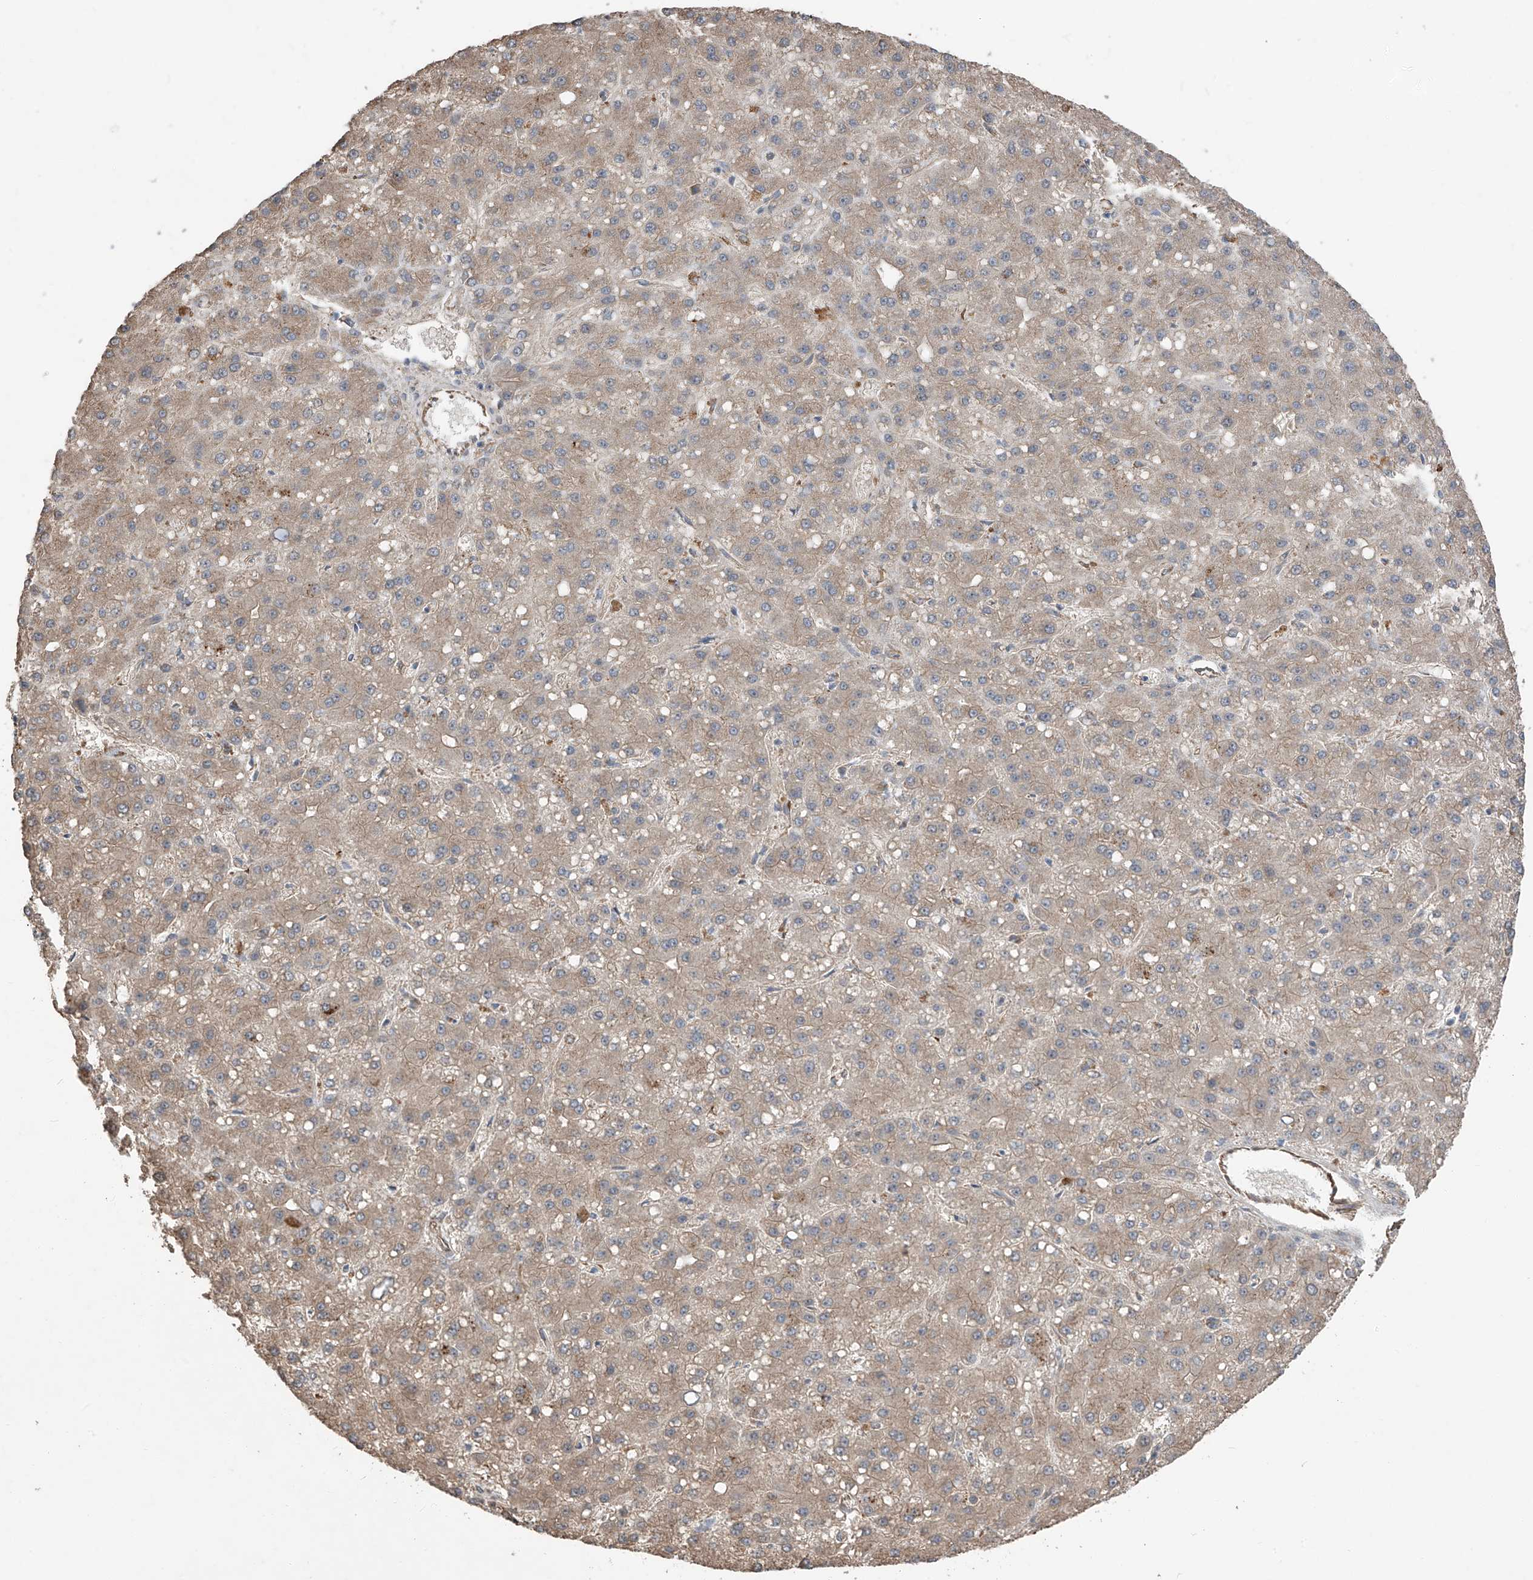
{"staining": {"intensity": "moderate", "quantity": "25%-75%", "location": "cytoplasmic/membranous"}, "tissue": "liver cancer", "cell_type": "Tumor cells", "image_type": "cancer", "snomed": [{"axis": "morphology", "description": "Carcinoma, Hepatocellular, NOS"}, {"axis": "topography", "description": "Liver"}], "caption": "This histopathology image demonstrates IHC staining of human liver hepatocellular carcinoma, with medium moderate cytoplasmic/membranous expression in about 25%-75% of tumor cells.", "gene": "AGBL5", "patient": {"sex": "male", "age": 67}}